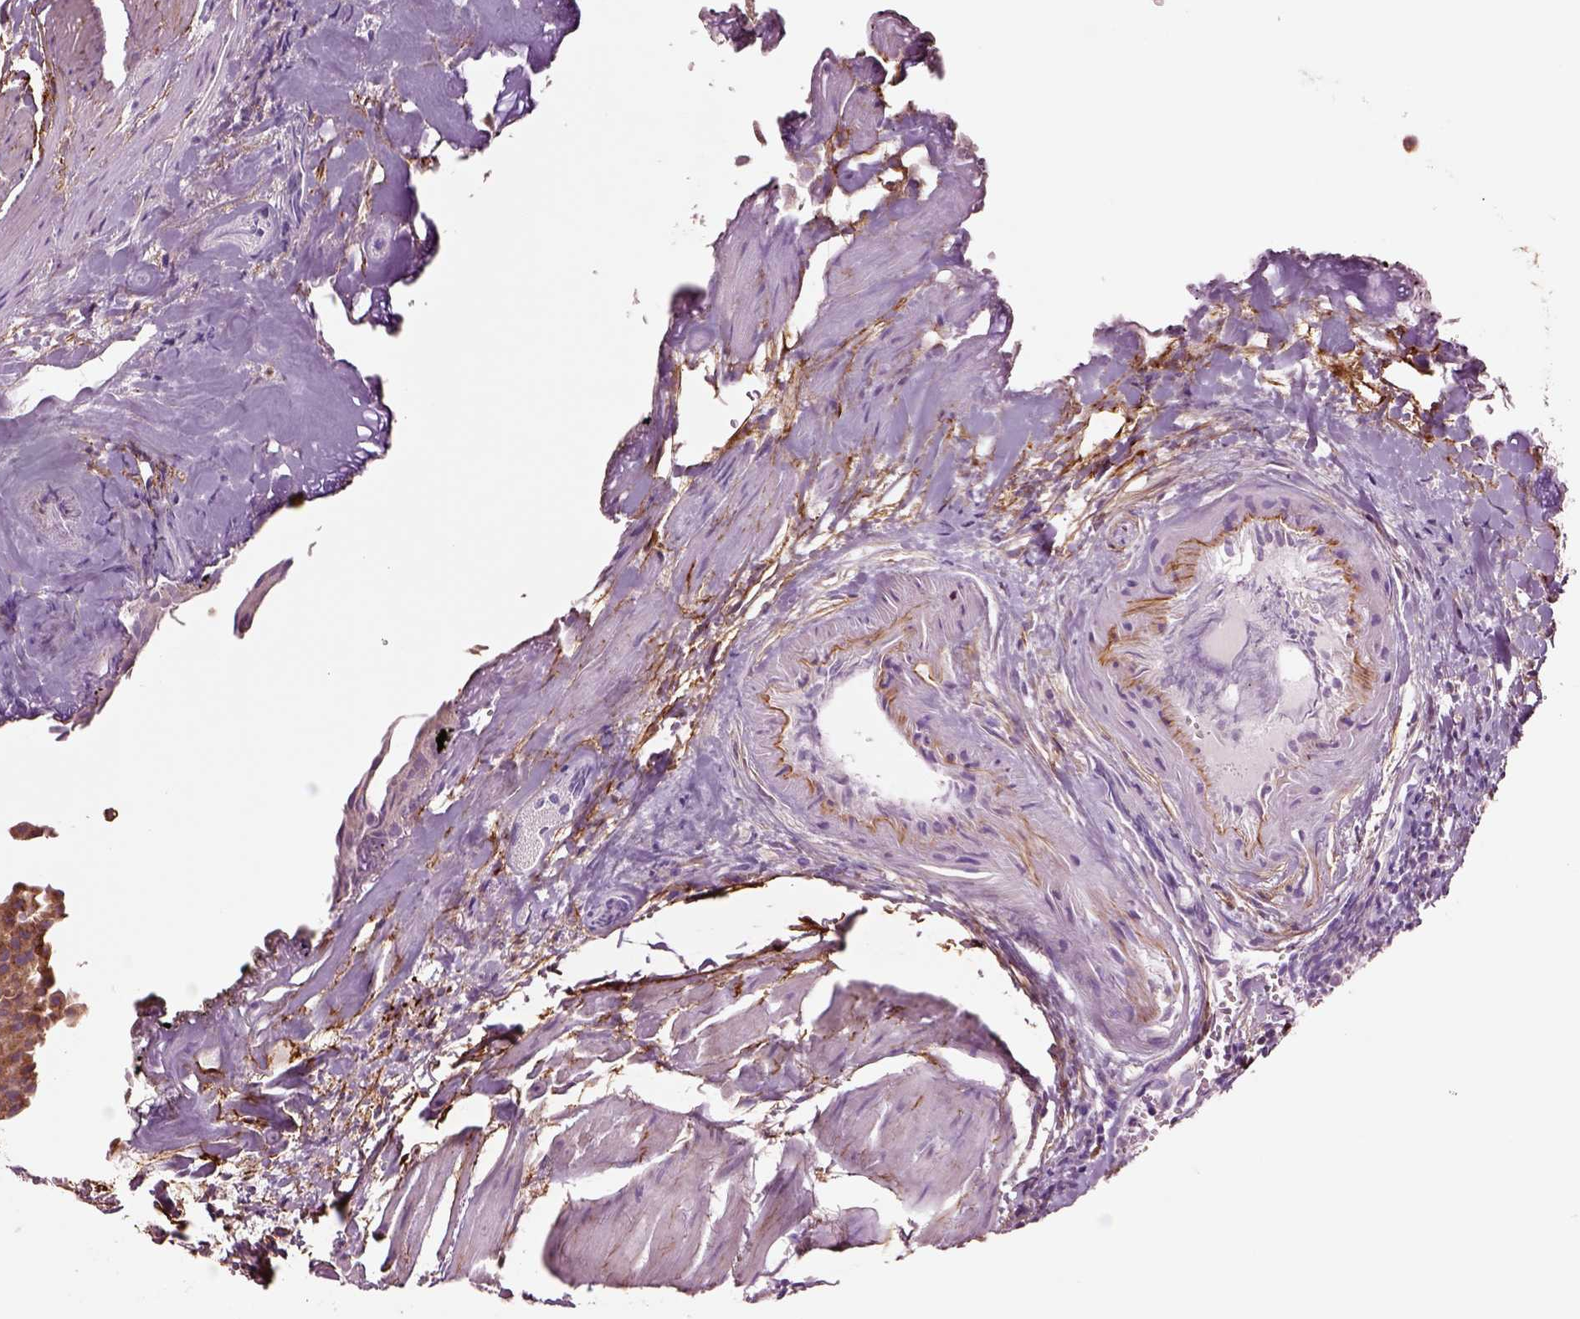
{"staining": {"intensity": "moderate", "quantity": ">75%", "location": "cytoplasmic/membranous"}, "tissue": "urothelial cancer", "cell_type": "Tumor cells", "image_type": "cancer", "snomed": [{"axis": "morphology", "description": "Urothelial carcinoma, Low grade"}, {"axis": "topography", "description": "Urinary bladder"}], "caption": "A histopathology image of urothelial cancer stained for a protein exhibits moderate cytoplasmic/membranous brown staining in tumor cells.", "gene": "SEC23A", "patient": {"sex": "female", "age": 87}}